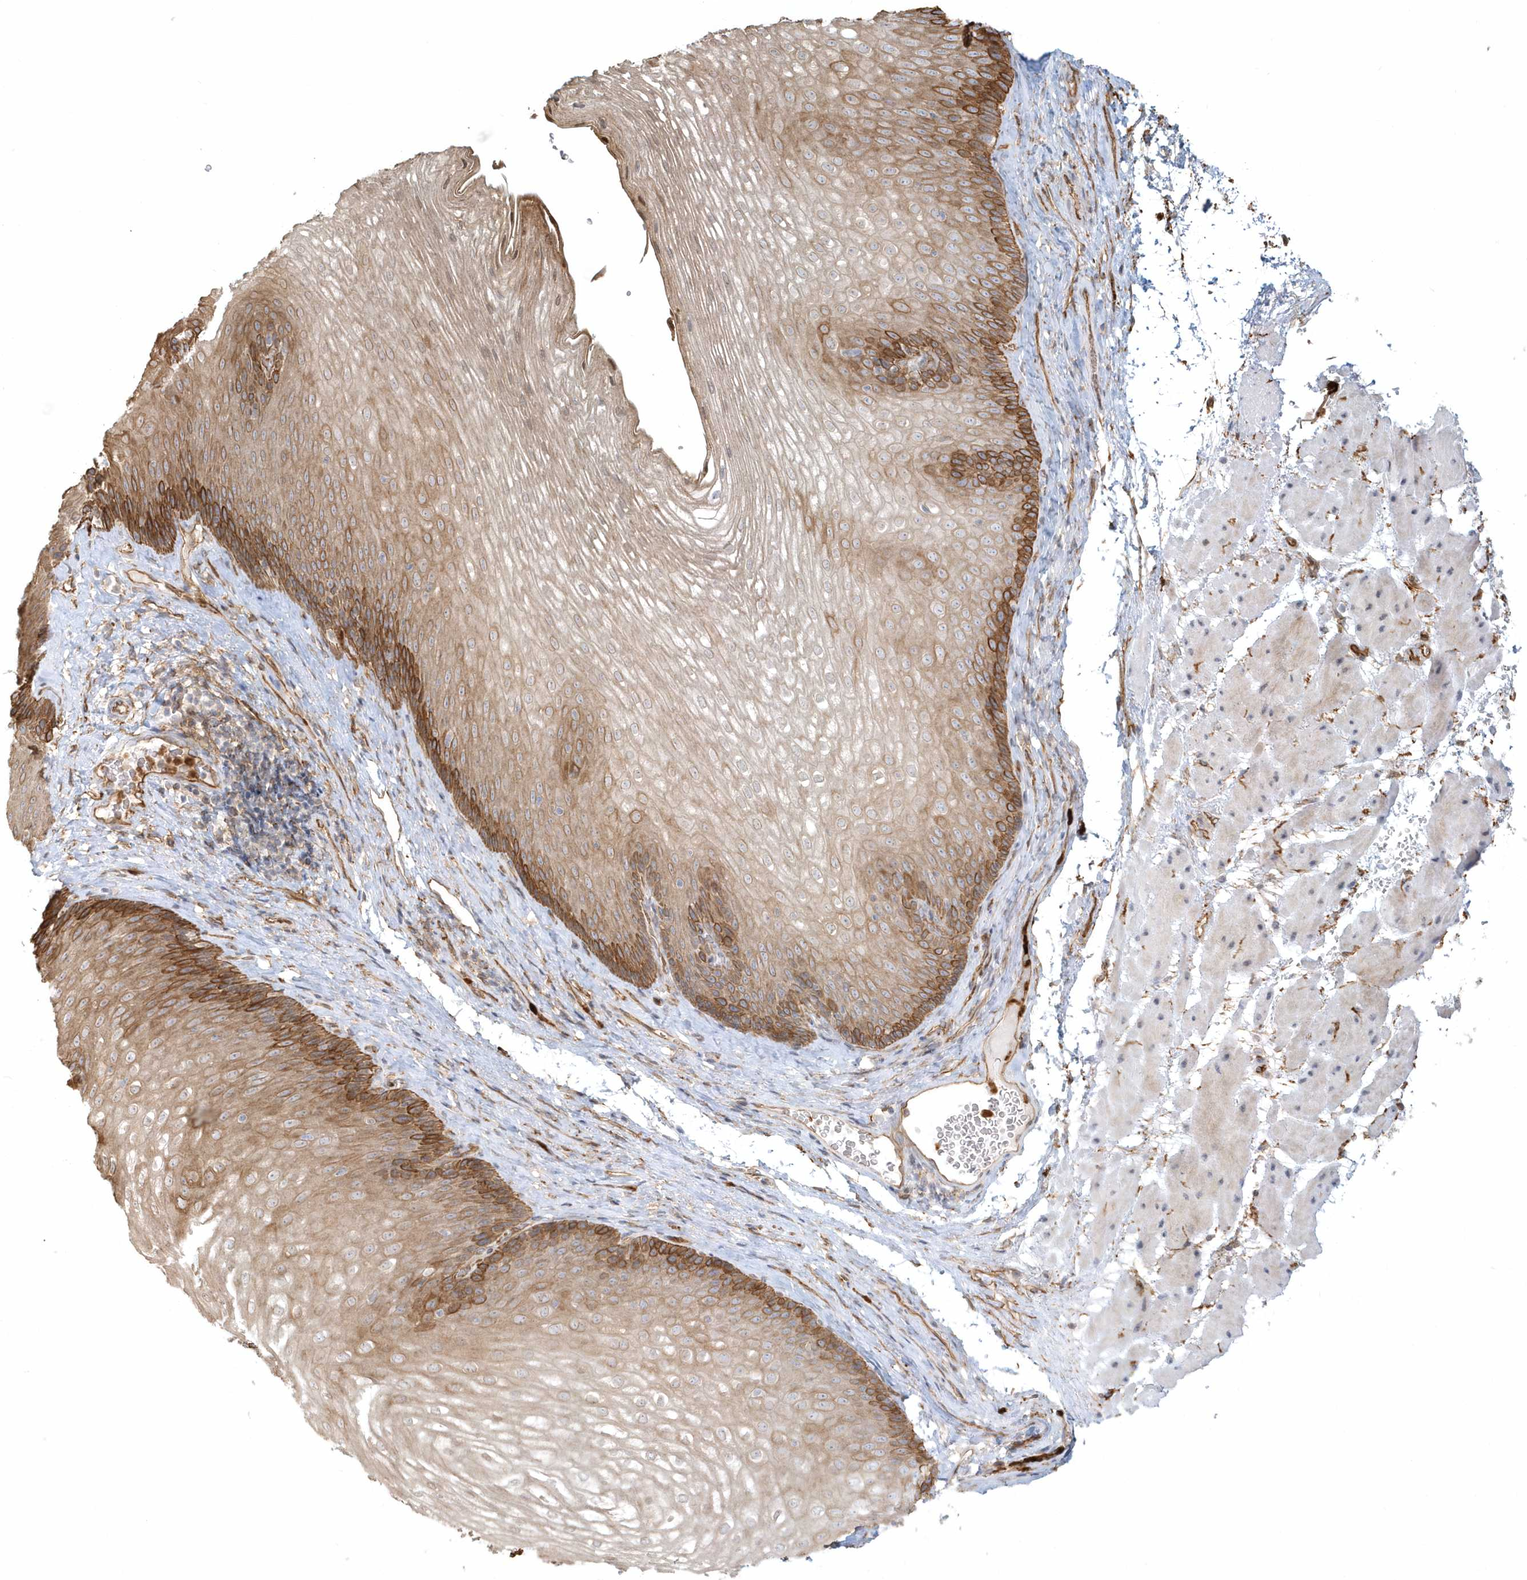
{"staining": {"intensity": "moderate", "quantity": "25%-75%", "location": "cytoplasmic/membranous"}, "tissue": "esophagus", "cell_type": "Squamous epithelial cells", "image_type": "normal", "snomed": [{"axis": "morphology", "description": "Normal tissue, NOS"}, {"axis": "topography", "description": "Esophagus"}], "caption": "About 25%-75% of squamous epithelial cells in unremarkable esophagus show moderate cytoplasmic/membranous protein expression as visualized by brown immunohistochemical staining.", "gene": "DNAH1", "patient": {"sex": "female", "age": 66}}